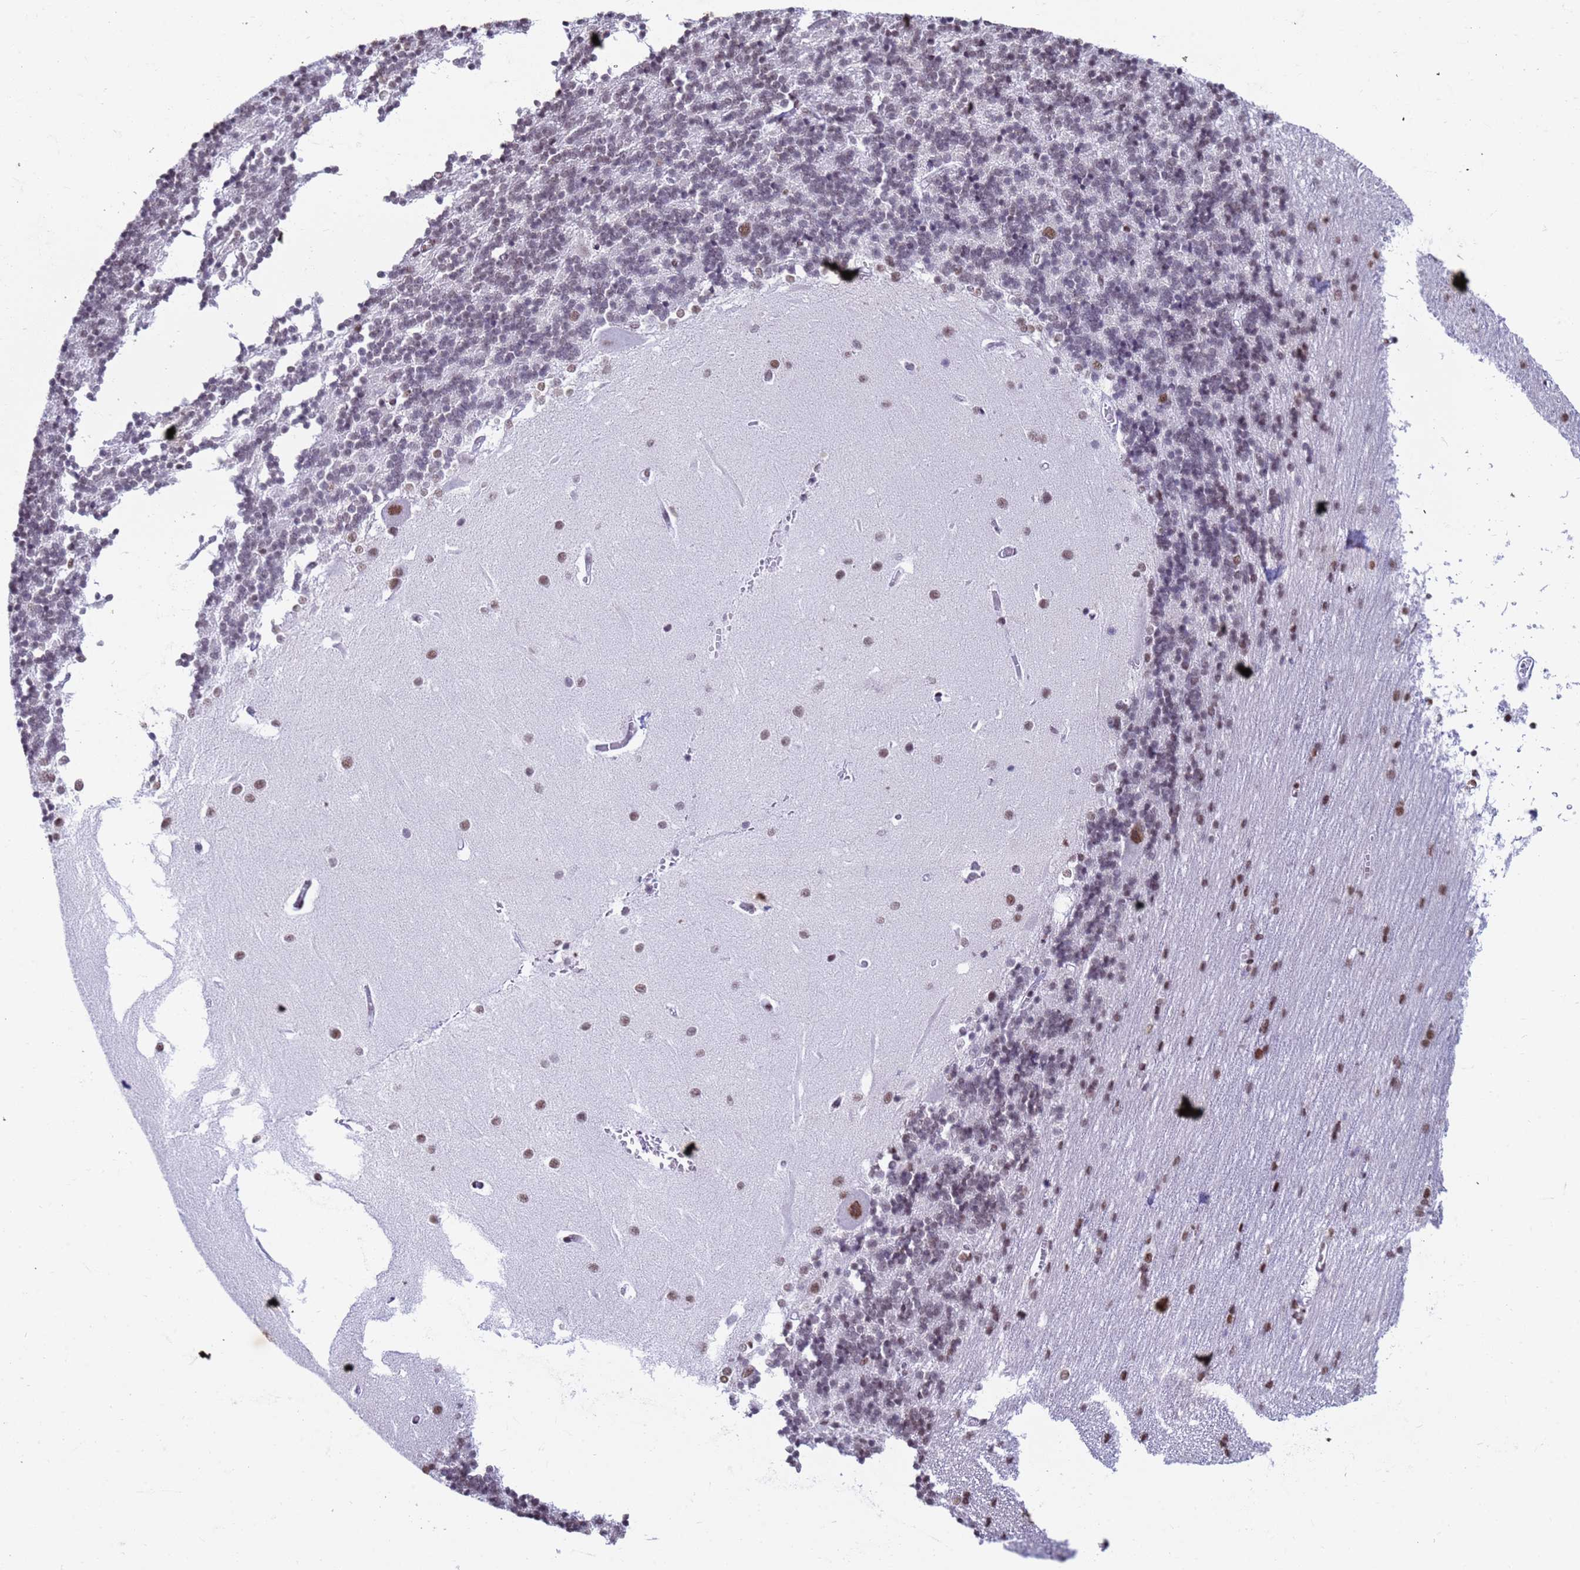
{"staining": {"intensity": "weak", "quantity": "25%-75%", "location": "nuclear"}, "tissue": "cerebellum", "cell_type": "Cells in granular layer", "image_type": "normal", "snomed": [{"axis": "morphology", "description": "Normal tissue, NOS"}, {"axis": "topography", "description": "Cerebellum"}], "caption": "IHC photomicrograph of normal cerebellum: cerebellum stained using IHC exhibits low levels of weak protein expression localized specifically in the nuclear of cells in granular layer, appearing as a nuclear brown color.", "gene": "FAM170B", "patient": {"sex": "male", "age": 37}}